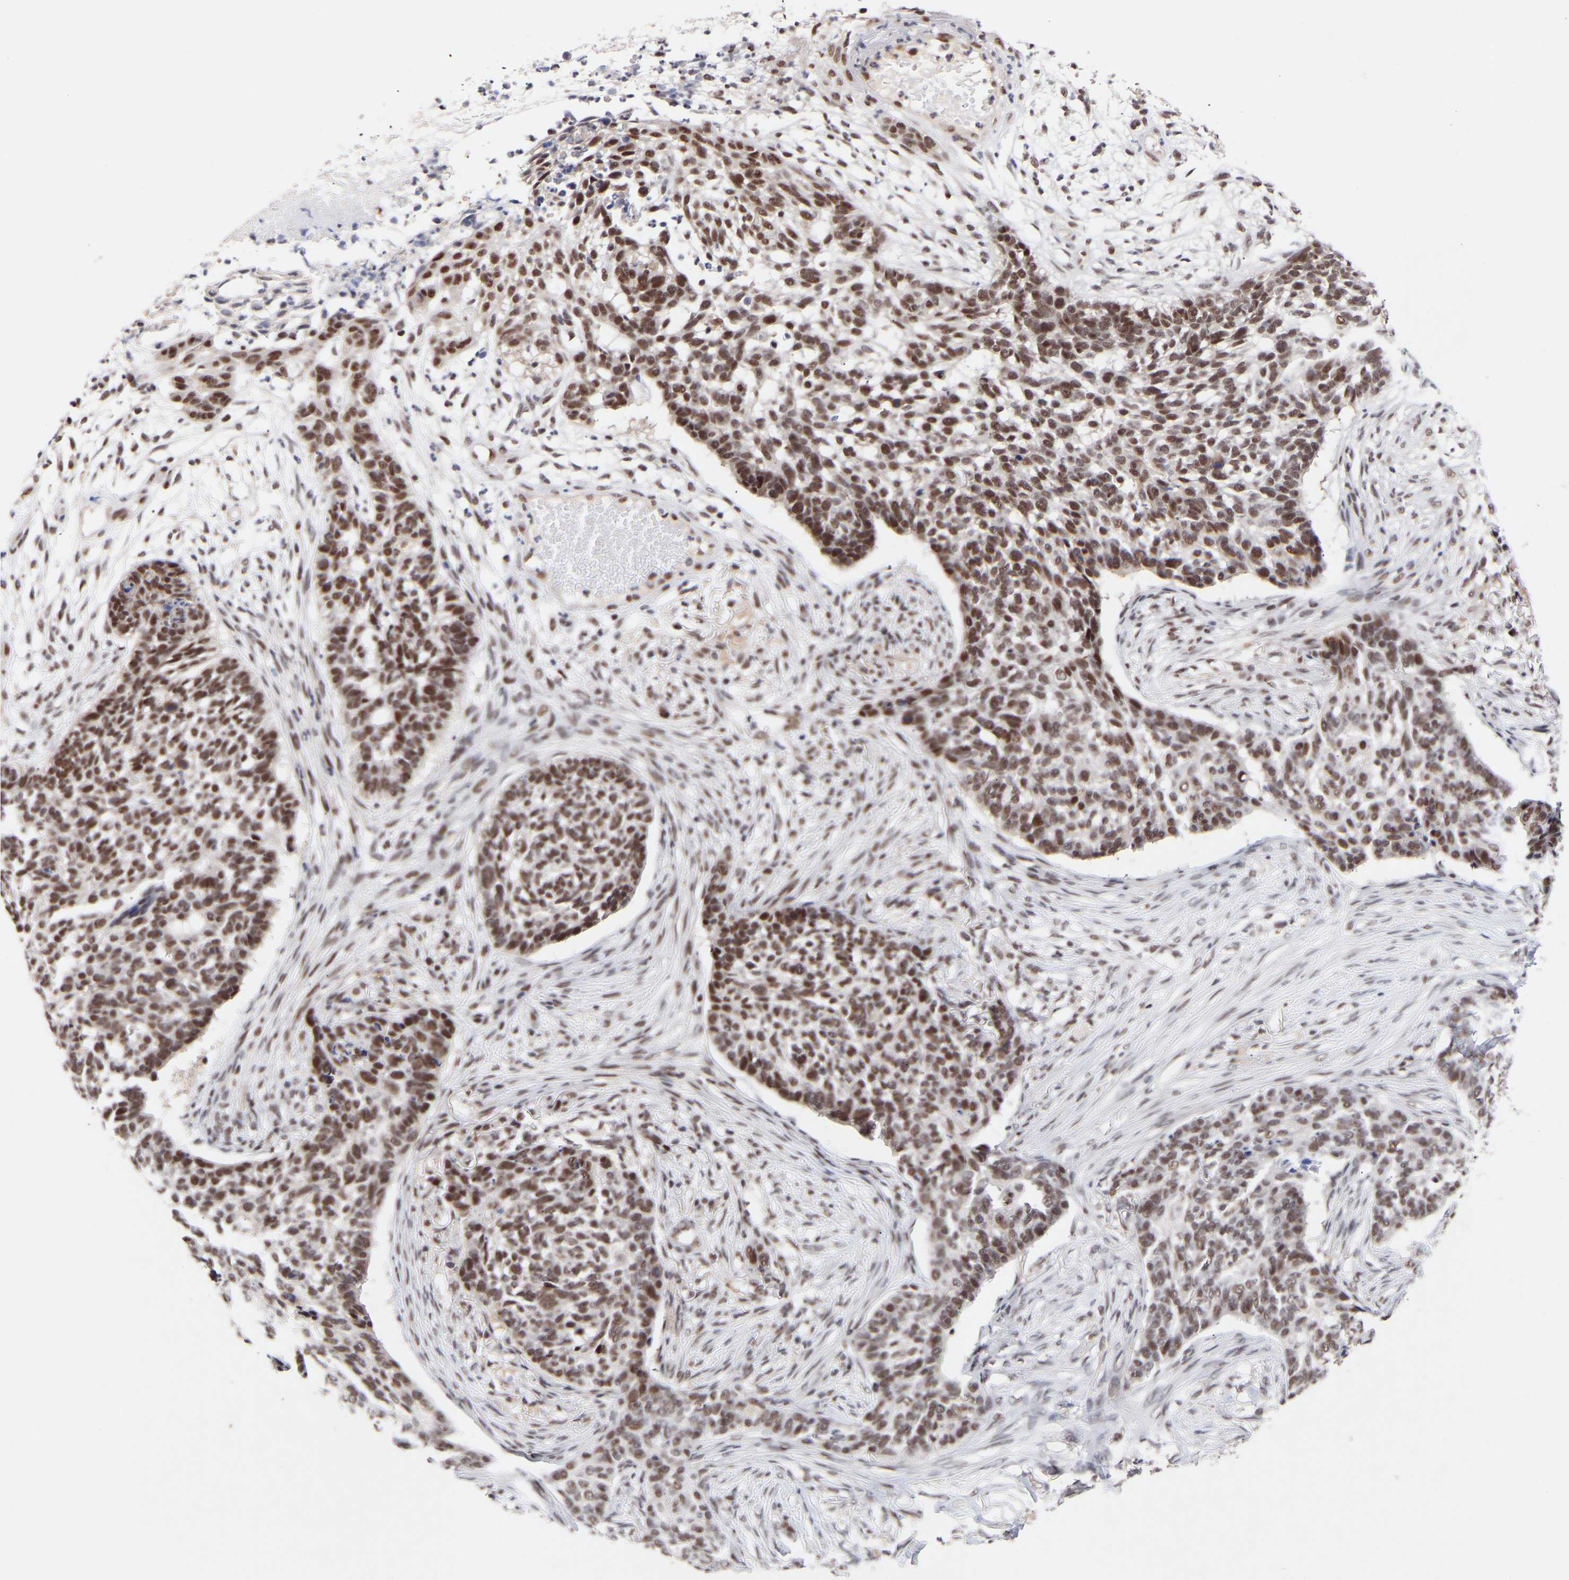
{"staining": {"intensity": "moderate", "quantity": ">75%", "location": "nuclear"}, "tissue": "skin cancer", "cell_type": "Tumor cells", "image_type": "cancer", "snomed": [{"axis": "morphology", "description": "Basal cell carcinoma"}, {"axis": "topography", "description": "Skin"}], "caption": "A high-resolution histopathology image shows IHC staining of skin basal cell carcinoma, which reveals moderate nuclear staining in about >75% of tumor cells. (DAB (3,3'-diaminobenzidine) = brown stain, brightfield microscopy at high magnification).", "gene": "RBM15", "patient": {"sex": "male", "age": 85}}